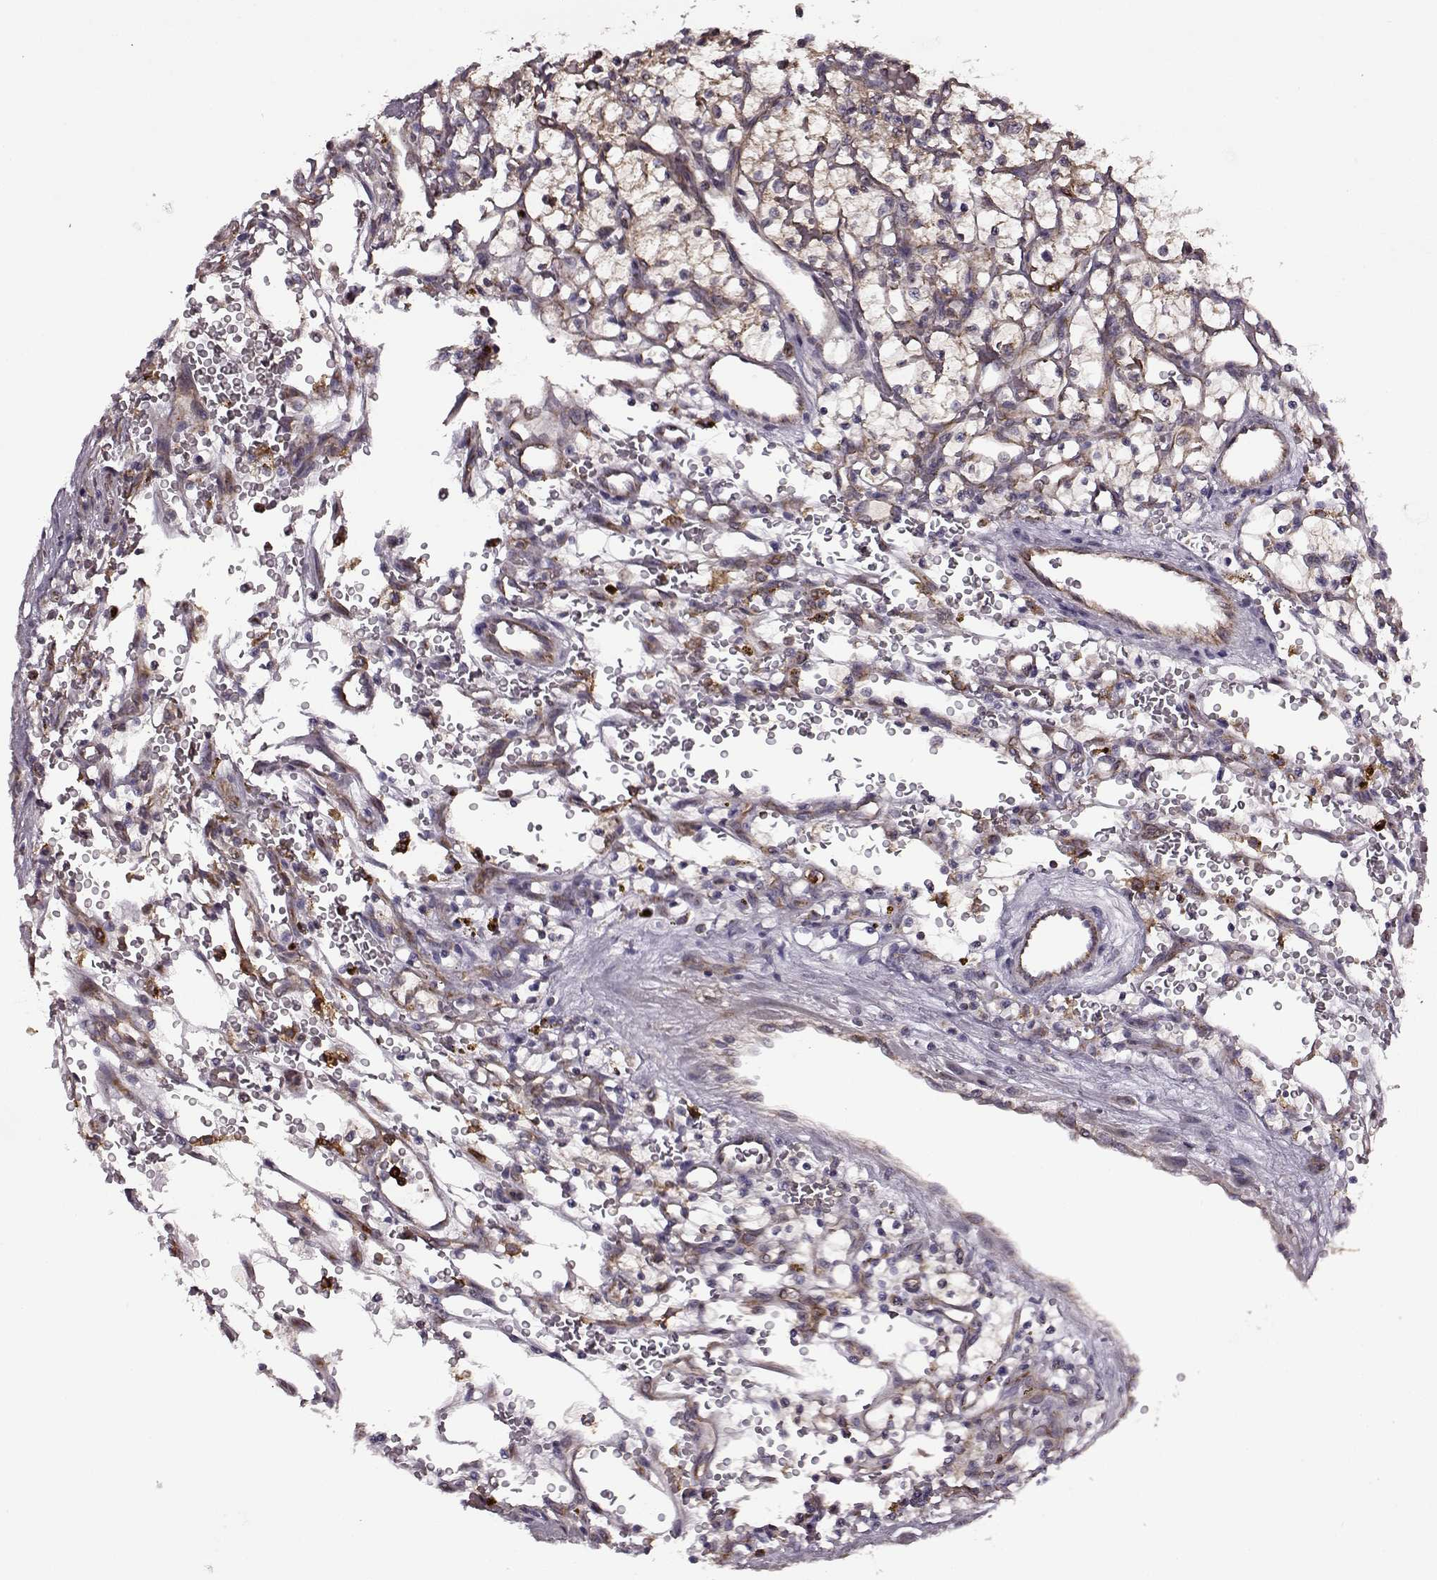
{"staining": {"intensity": "weak", "quantity": ">75%", "location": "cytoplasmic/membranous"}, "tissue": "renal cancer", "cell_type": "Tumor cells", "image_type": "cancer", "snomed": [{"axis": "morphology", "description": "Adenocarcinoma, NOS"}, {"axis": "topography", "description": "Kidney"}], "caption": "Protein expression analysis of renal cancer (adenocarcinoma) shows weak cytoplasmic/membranous staining in about >75% of tumor cells. (DAB IHC with brightfield microscopy, high magnification).", "gene": "MTSS1", "patient": {"sex": "female", "age": 64}}